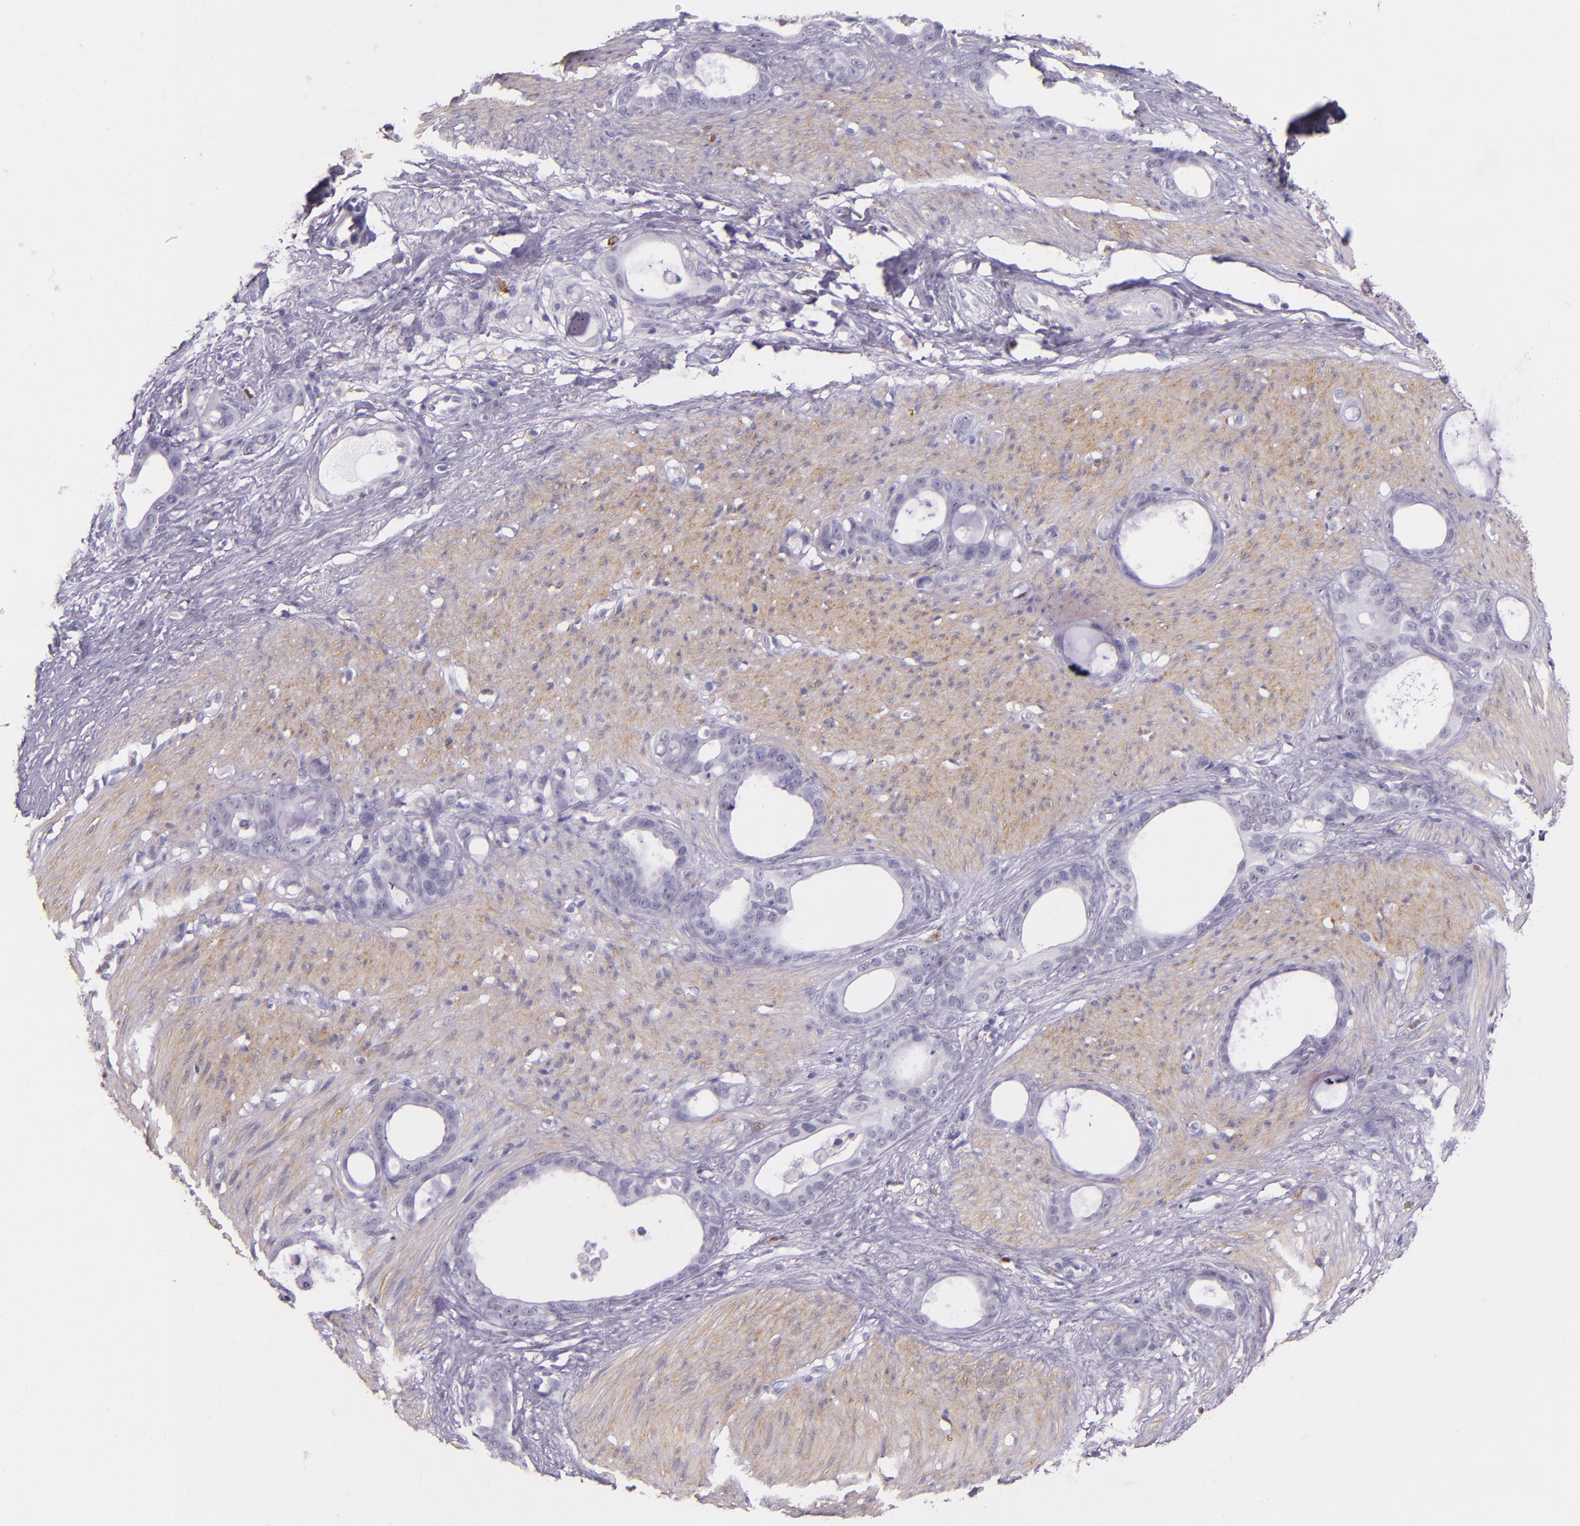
{"staining": {"intensity": "negative", "quantity": "none", "location": "none"}, "tissue": "stomach cancer", "cell_type": "Tumor cells", "image_type": "cancer", "snomed": [{"axis": "morphology", "description": "Adenocarcinoma, NOS"}, {"axis": "topography", "description": "Stomach"}], "caption": "Stomach cancer (adenocarcinoma) was stained to show a protein in brown. There is no significant positivity in tumor cells.", "gene": "RTN1", "patient": {"sex": "female", "age": 75}}